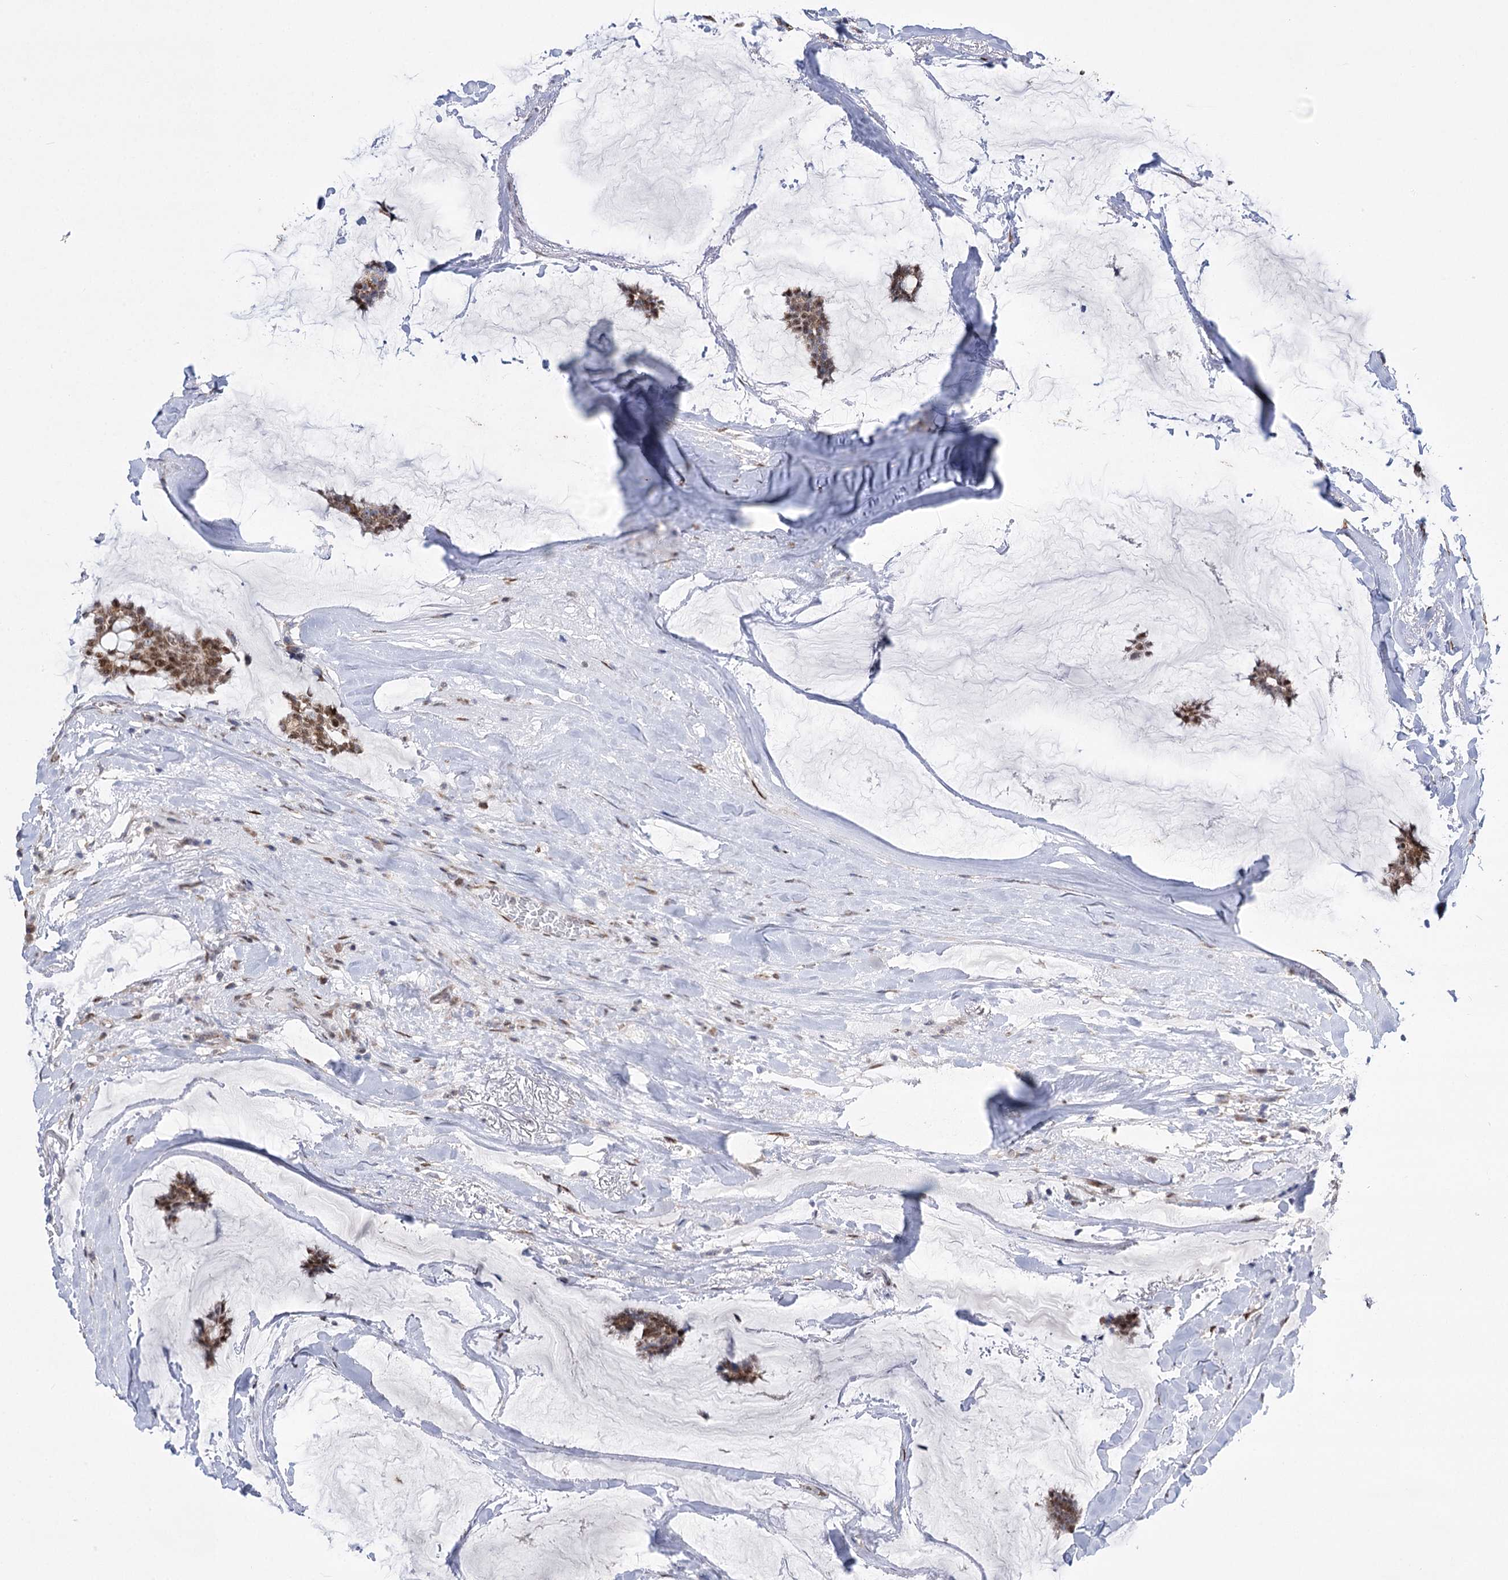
{"staining": {"intensity": "moderate", "quantity": ">75%", "location": "cytoplasmic/membranous,nuclear"}, "tissue": "breast cancer", "cell_type": "Tumor cells", "image_type": "cancer", "snomed": [{"axis": "morphology", "description": "Duct carcinoma"}, {"axis": "topography", "description": "Breast"}], "caption": "Breast invasive ductal carcinoma stained with DAB IHC demonstrates medium levels of moderate cytoplasmic/membranous and nuclear positivity in approximately >75% of tumor cells.", "gene": "NFU1", "patient": {"sex": "female", "age": 93}}